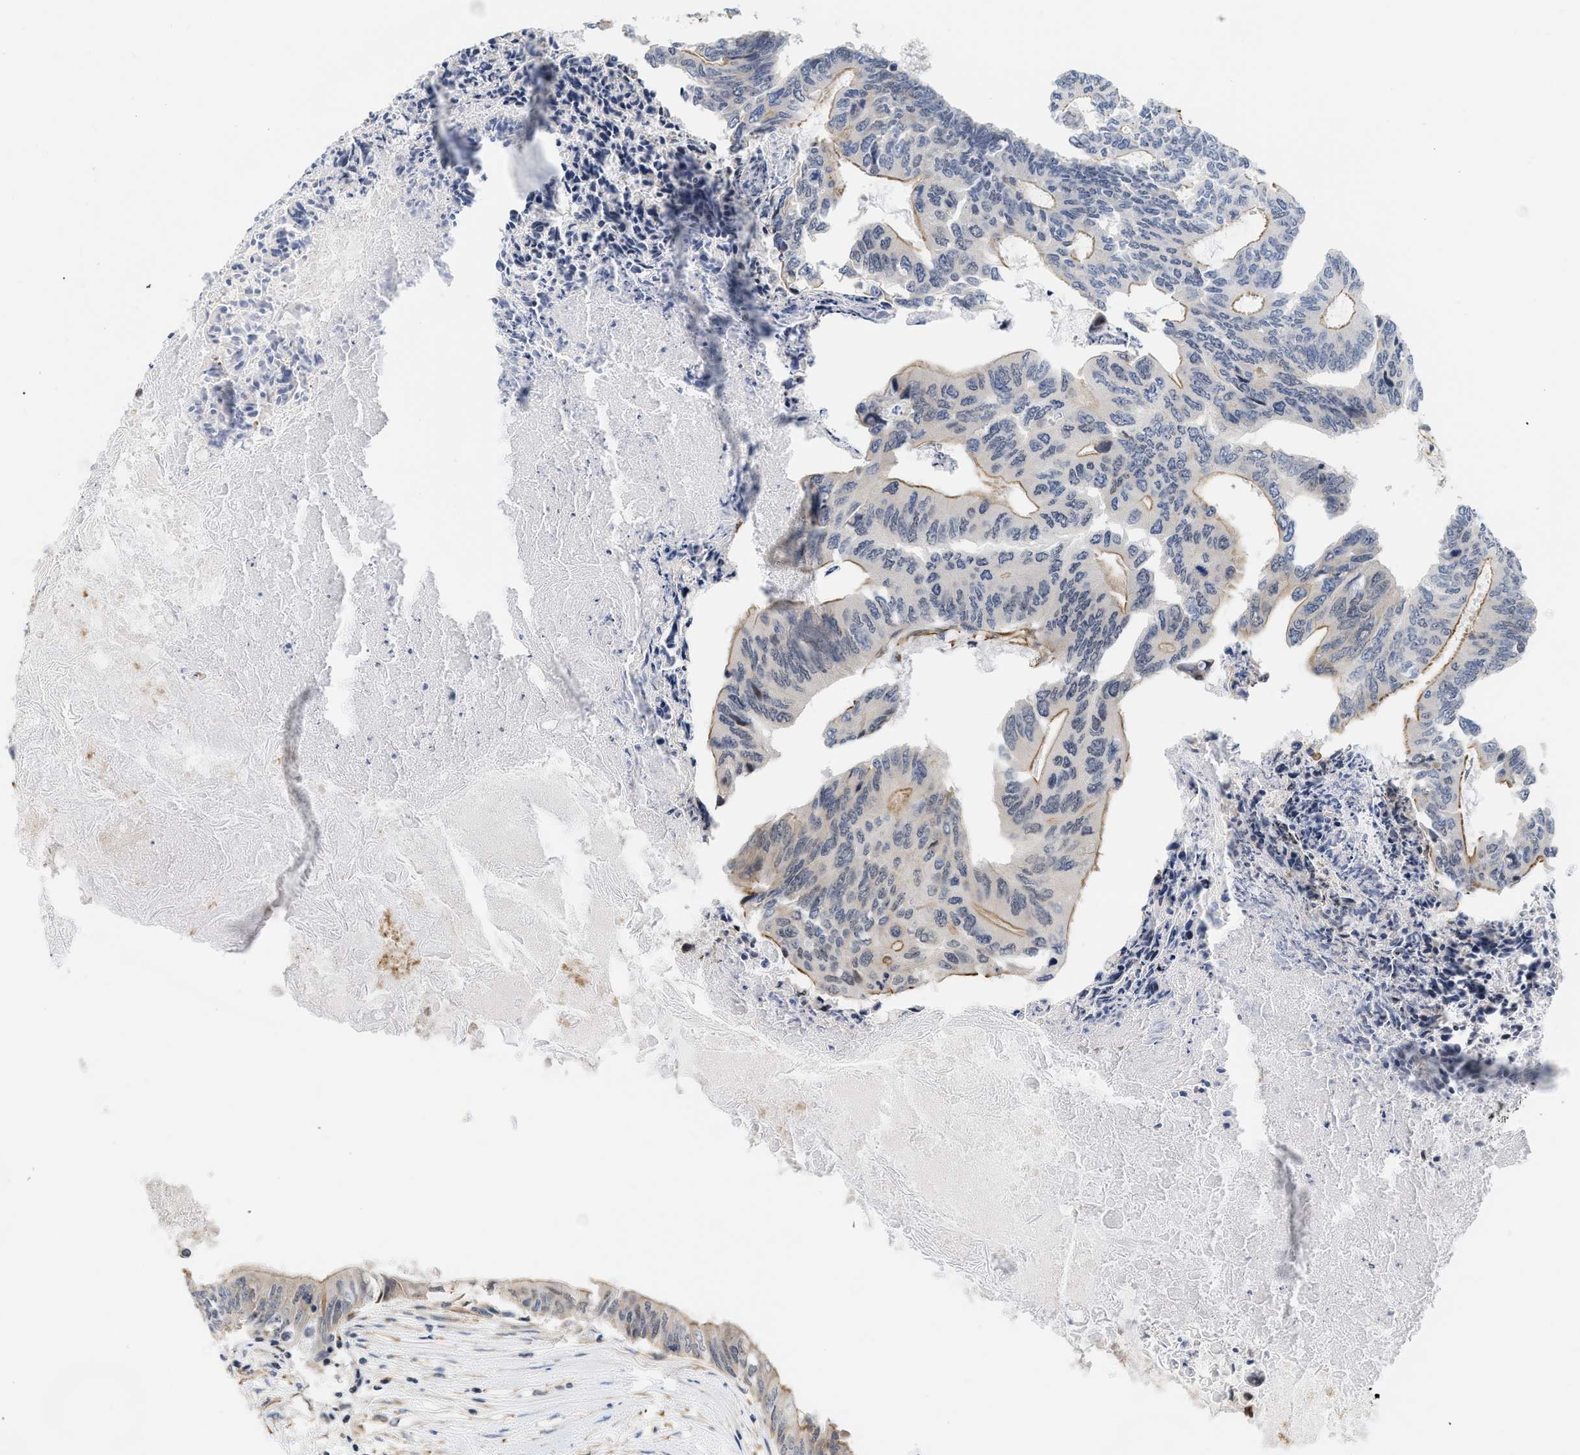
{"staining": {"intensity": "moderate", "quantity": "<25%", "location": "cytoplasmic/membranous"}, "tissue": "colorectal cancer", "cell_type": "Tumor cells", "image_type": "cancer", "snomed": [{"axis": "morphology", "description": "Adenocarcinoma, NOS"}, {"axis": "topography", "description": "Rectum"}], "caption": "A brown stain highlights moderate cytoplasmic/membranous staining of a protein in colorectal cancer (adenocarcinoma) tumor cells. The staining was performed using DAB (3,3'-diaminobenzidine) to visualize the protein expression in brown, while the nuclei were stained in blue with hematoxylin (Magnification: 20x).", "gene": "GPRASP2", "patient": {"sex": "male", "age": 63}}